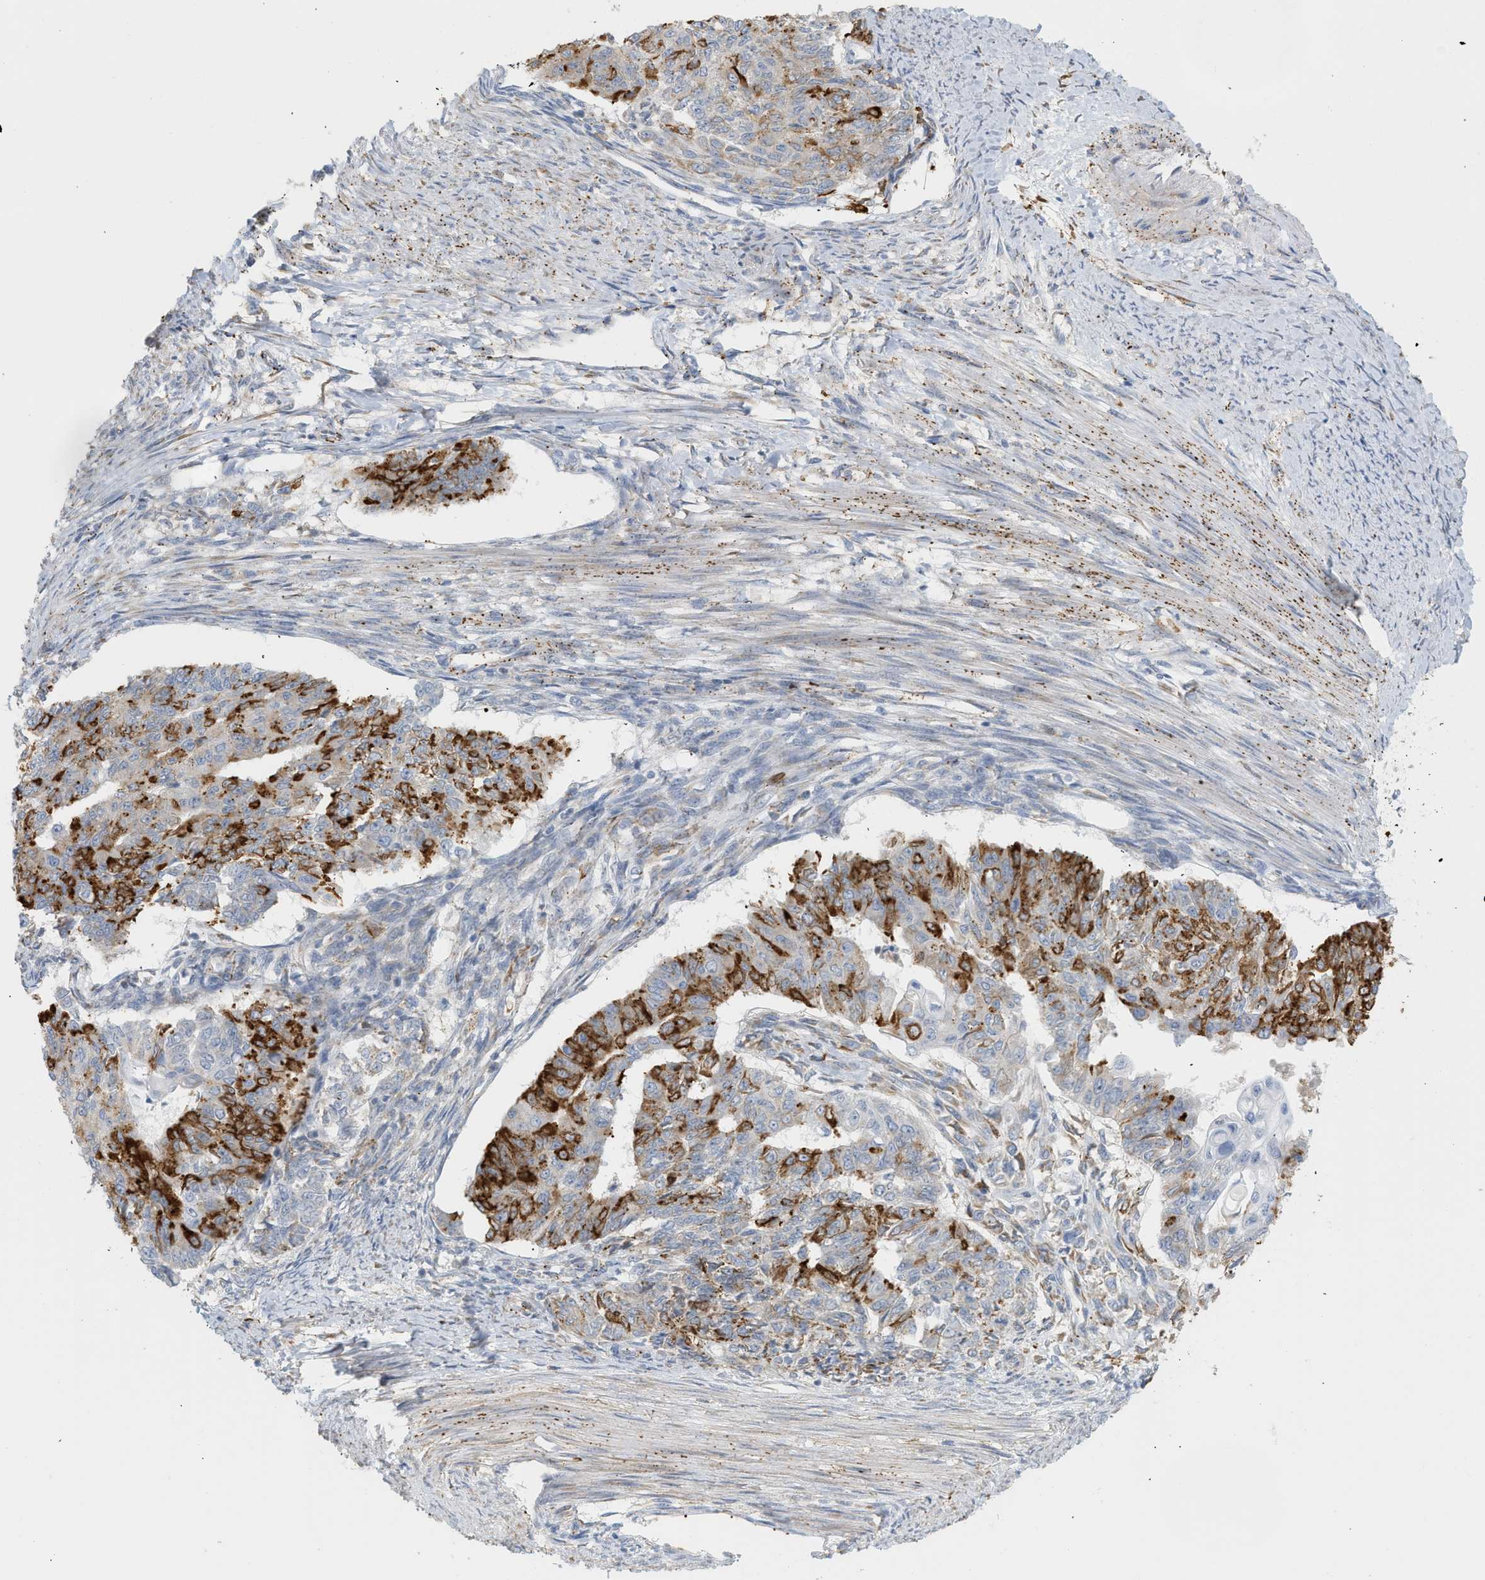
{"staining": {"intensity": "strong", "quantity": ">75%", "location": "cytoplasmic/membranous"}, "tissue": "endometrial cancer", "cell_type": "Tumor cells", "image_type": "cancer", "snomed": [{"axis": "morphology", "description": "Adenocarcinoma, NOS"}, {"axis": "topography", "description": "Endometrium"}], "caption": "Endometrial adenocarcinoma tissue exhibits strong cytoplasmic/membranous expression in approximately >75% of tumor cells, visualized by immunohistochemistry.", "gene": "SVOP", "patient": {"sex": "female", "age": 32}}